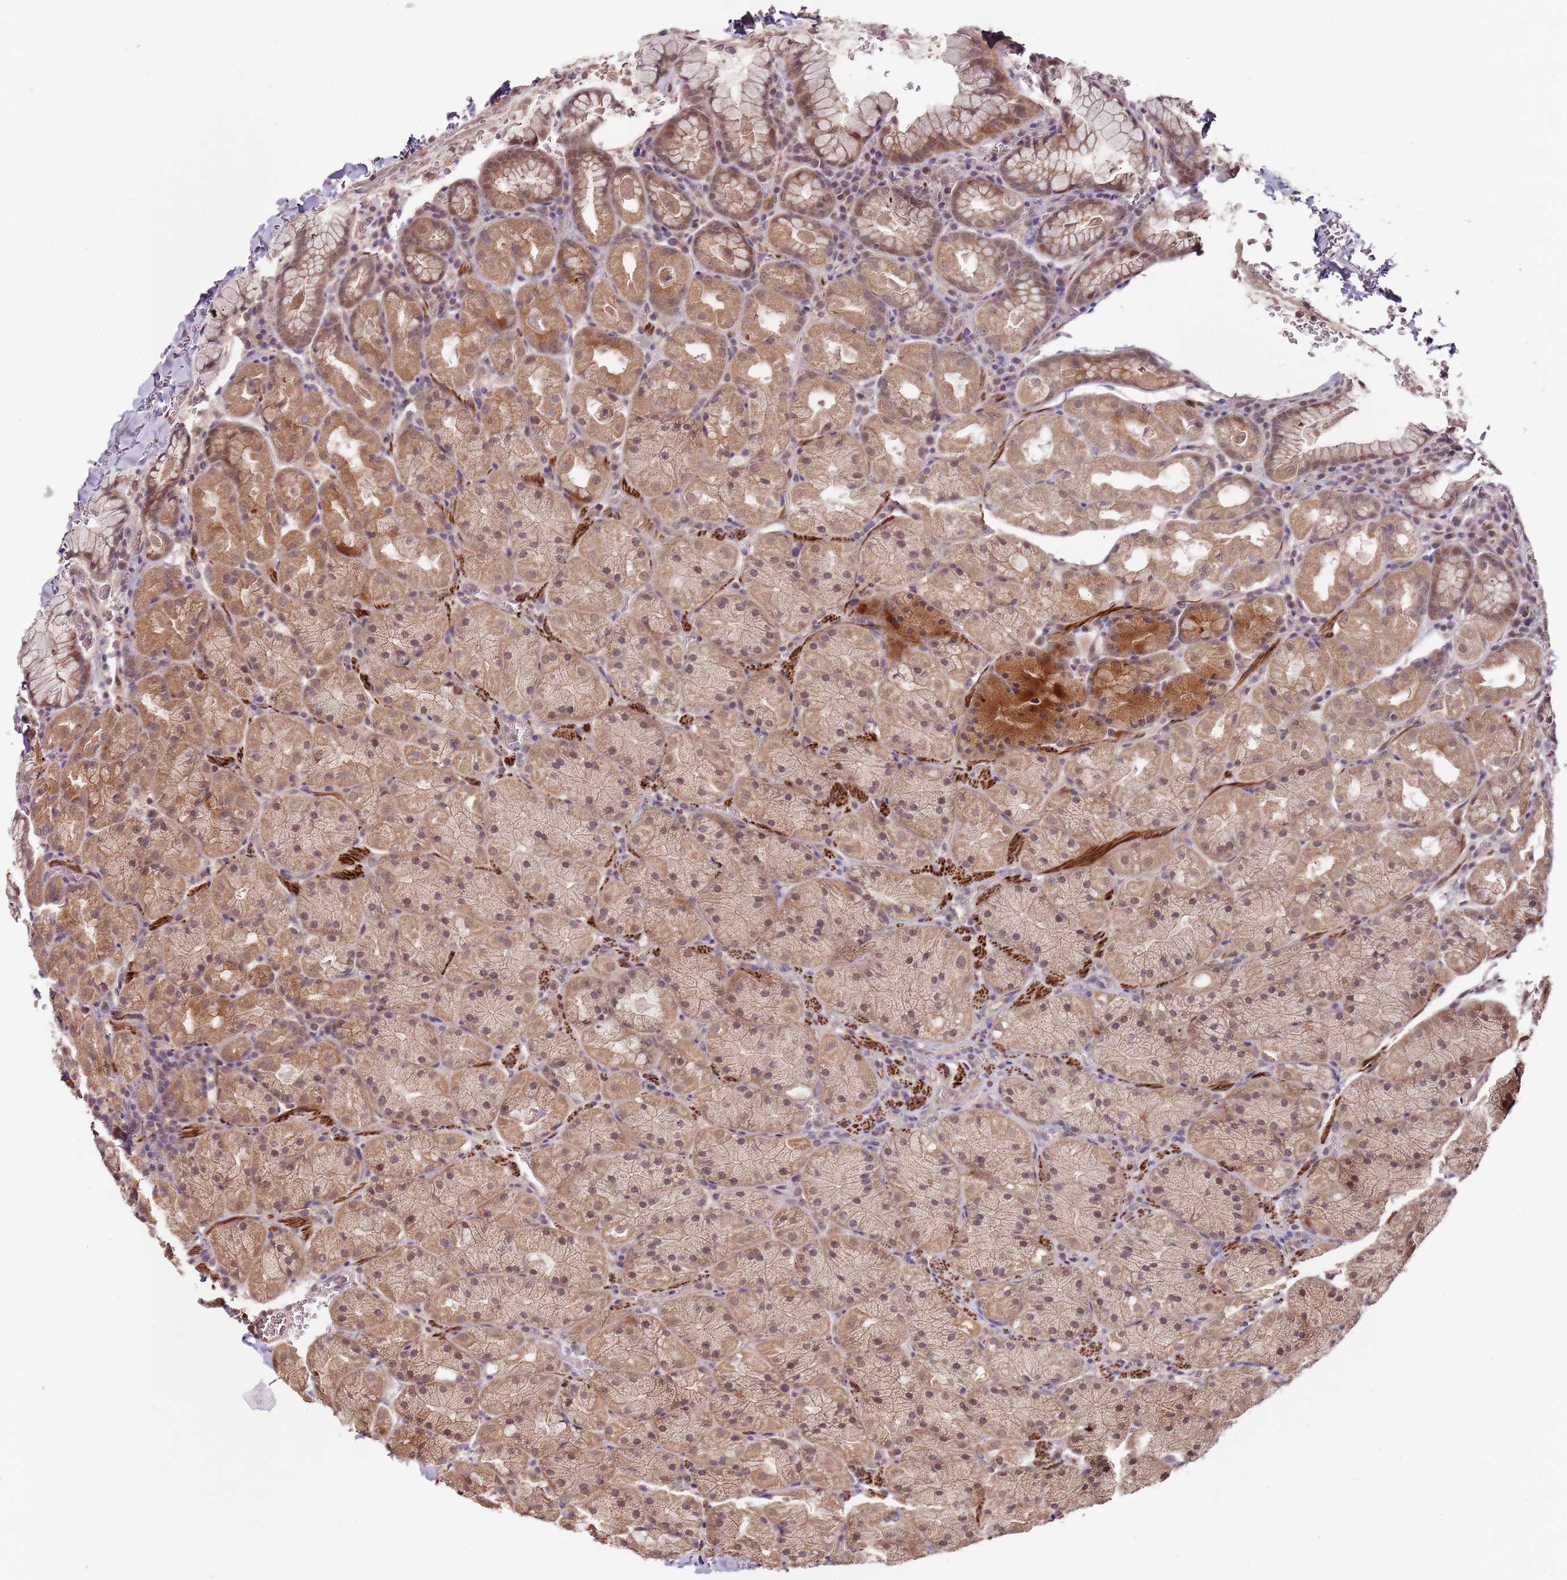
{"staining": {"intensity": "moderate", "quantity": ">75%", "location": "cytoplasmic/membranous,nuclear"}, "tissue": "stomach", "cell_type": "Glandular cells", "image_type": "normal", "snomed": [{"axis": "morphology", "description": "Normal tissue, NOS"}, {"axis": "topography", "description": "Stomach, upper"}, {"axis": "topography", "description": "Stomach, lower"}], "caption": "Immunohistochemistry (IHC) micrograph of unremarkable human stomach stained for a protein (brown), which exhibits medium levels of moderate cytoplasmic/membranous,nuclear expression in about >75% of glandular cells.", "gene": "LIN37", "patient": {"sex": "male", "age": 80}}